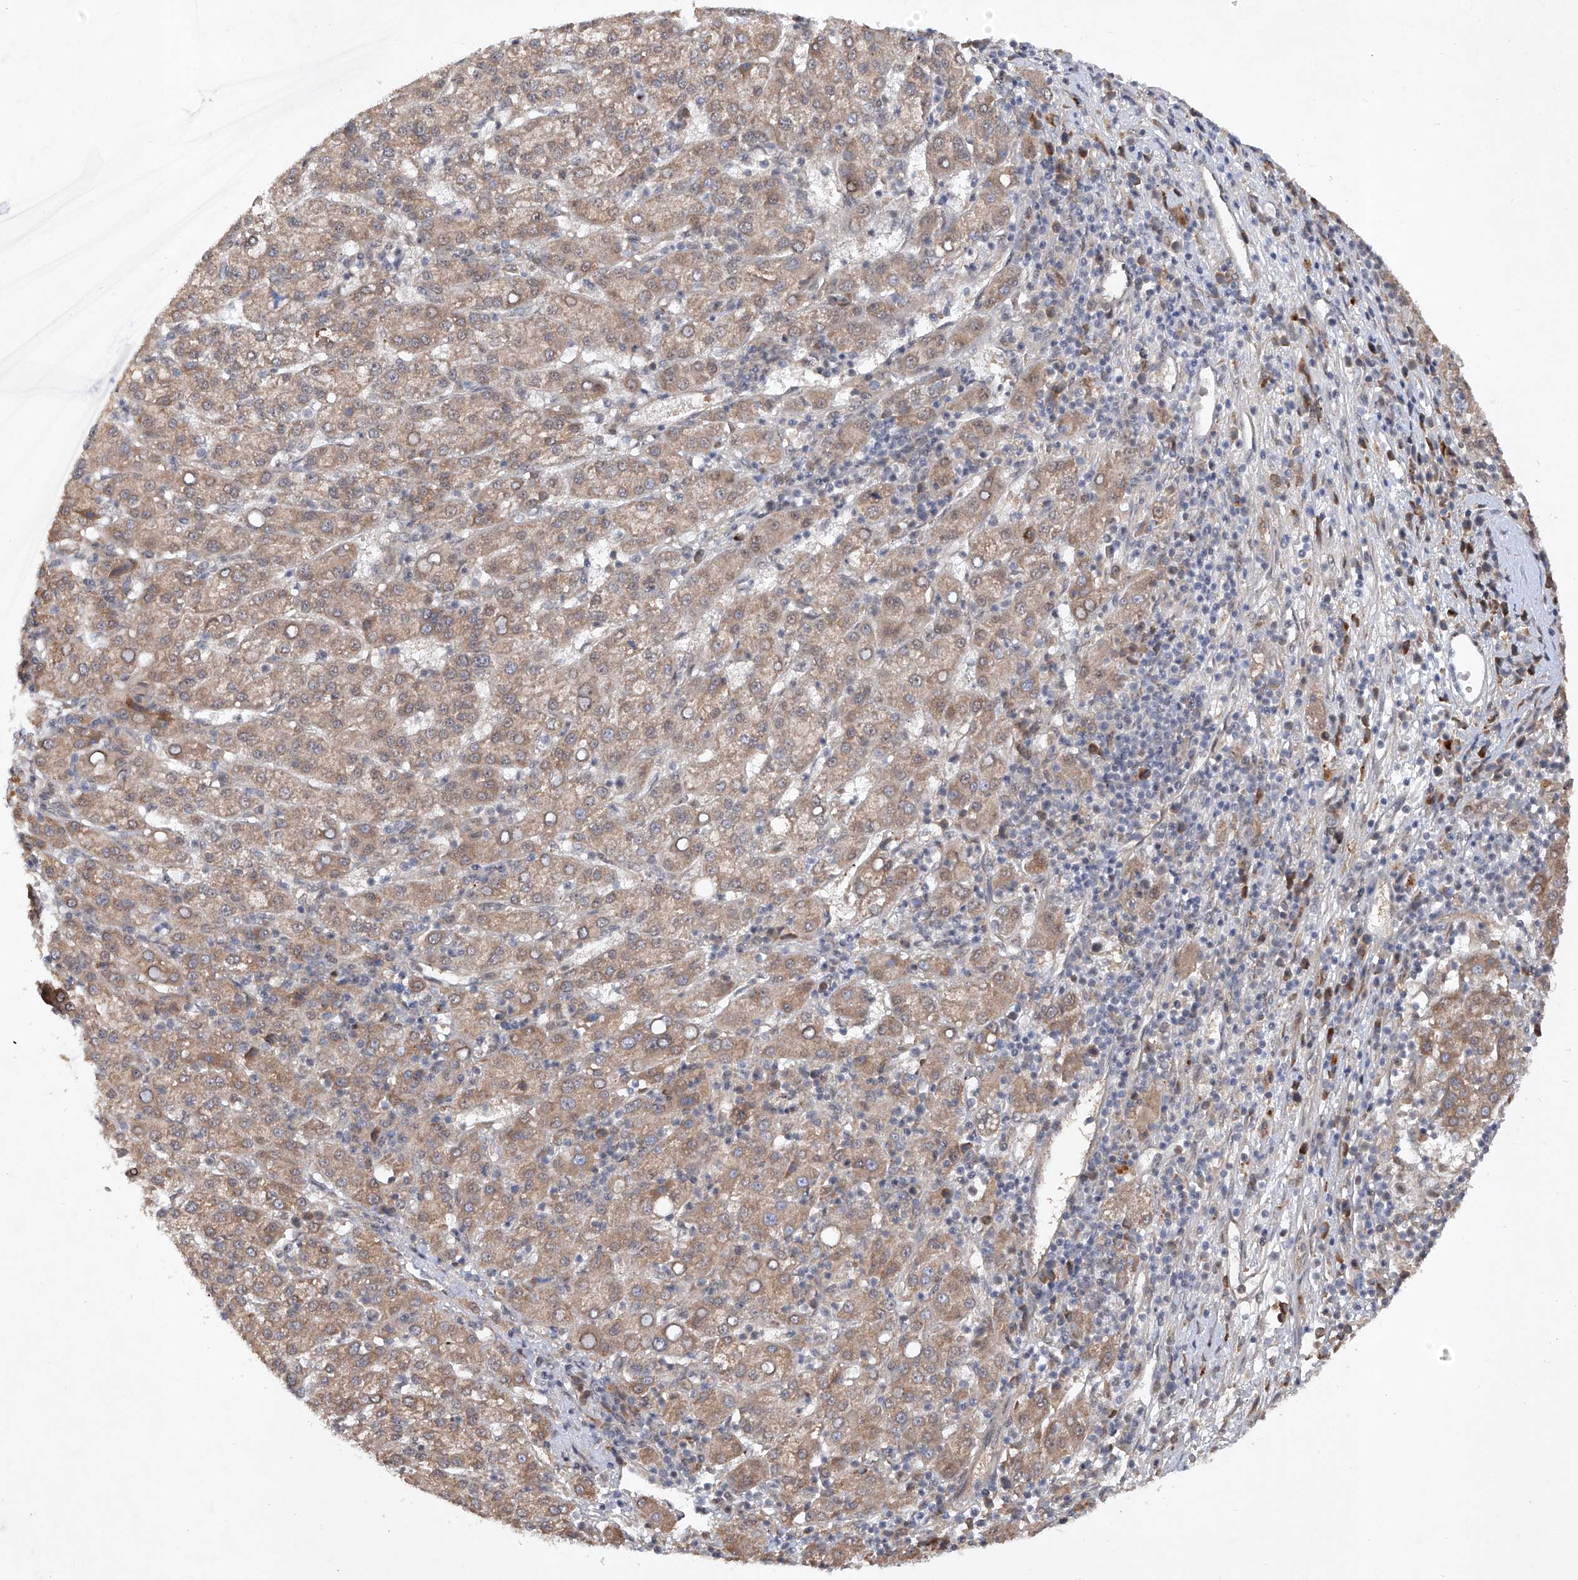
{"staining": {"intensity": "moderate", "quantity": ">75%", "location": "cytoplasmic/membranous"}, "tissue": "liver cancer", "cell_type": "Tumor cells", "image_type": "cancer", "snomed": [{"axis": "morphology", "description": "Carcinoma, Hepatocellular, NOS"}, {"axis": "topography", "description": "Liver"}], "caption": "Protein staining demonstrates moderate cytoplasmic/membranous positivity in approximately >75% of tumor cells in liver cancer. (IHC, brightfield microscopy, high magnification).", "gene": "FAM135A", "patient": {"sex": "female", "age": 58}}